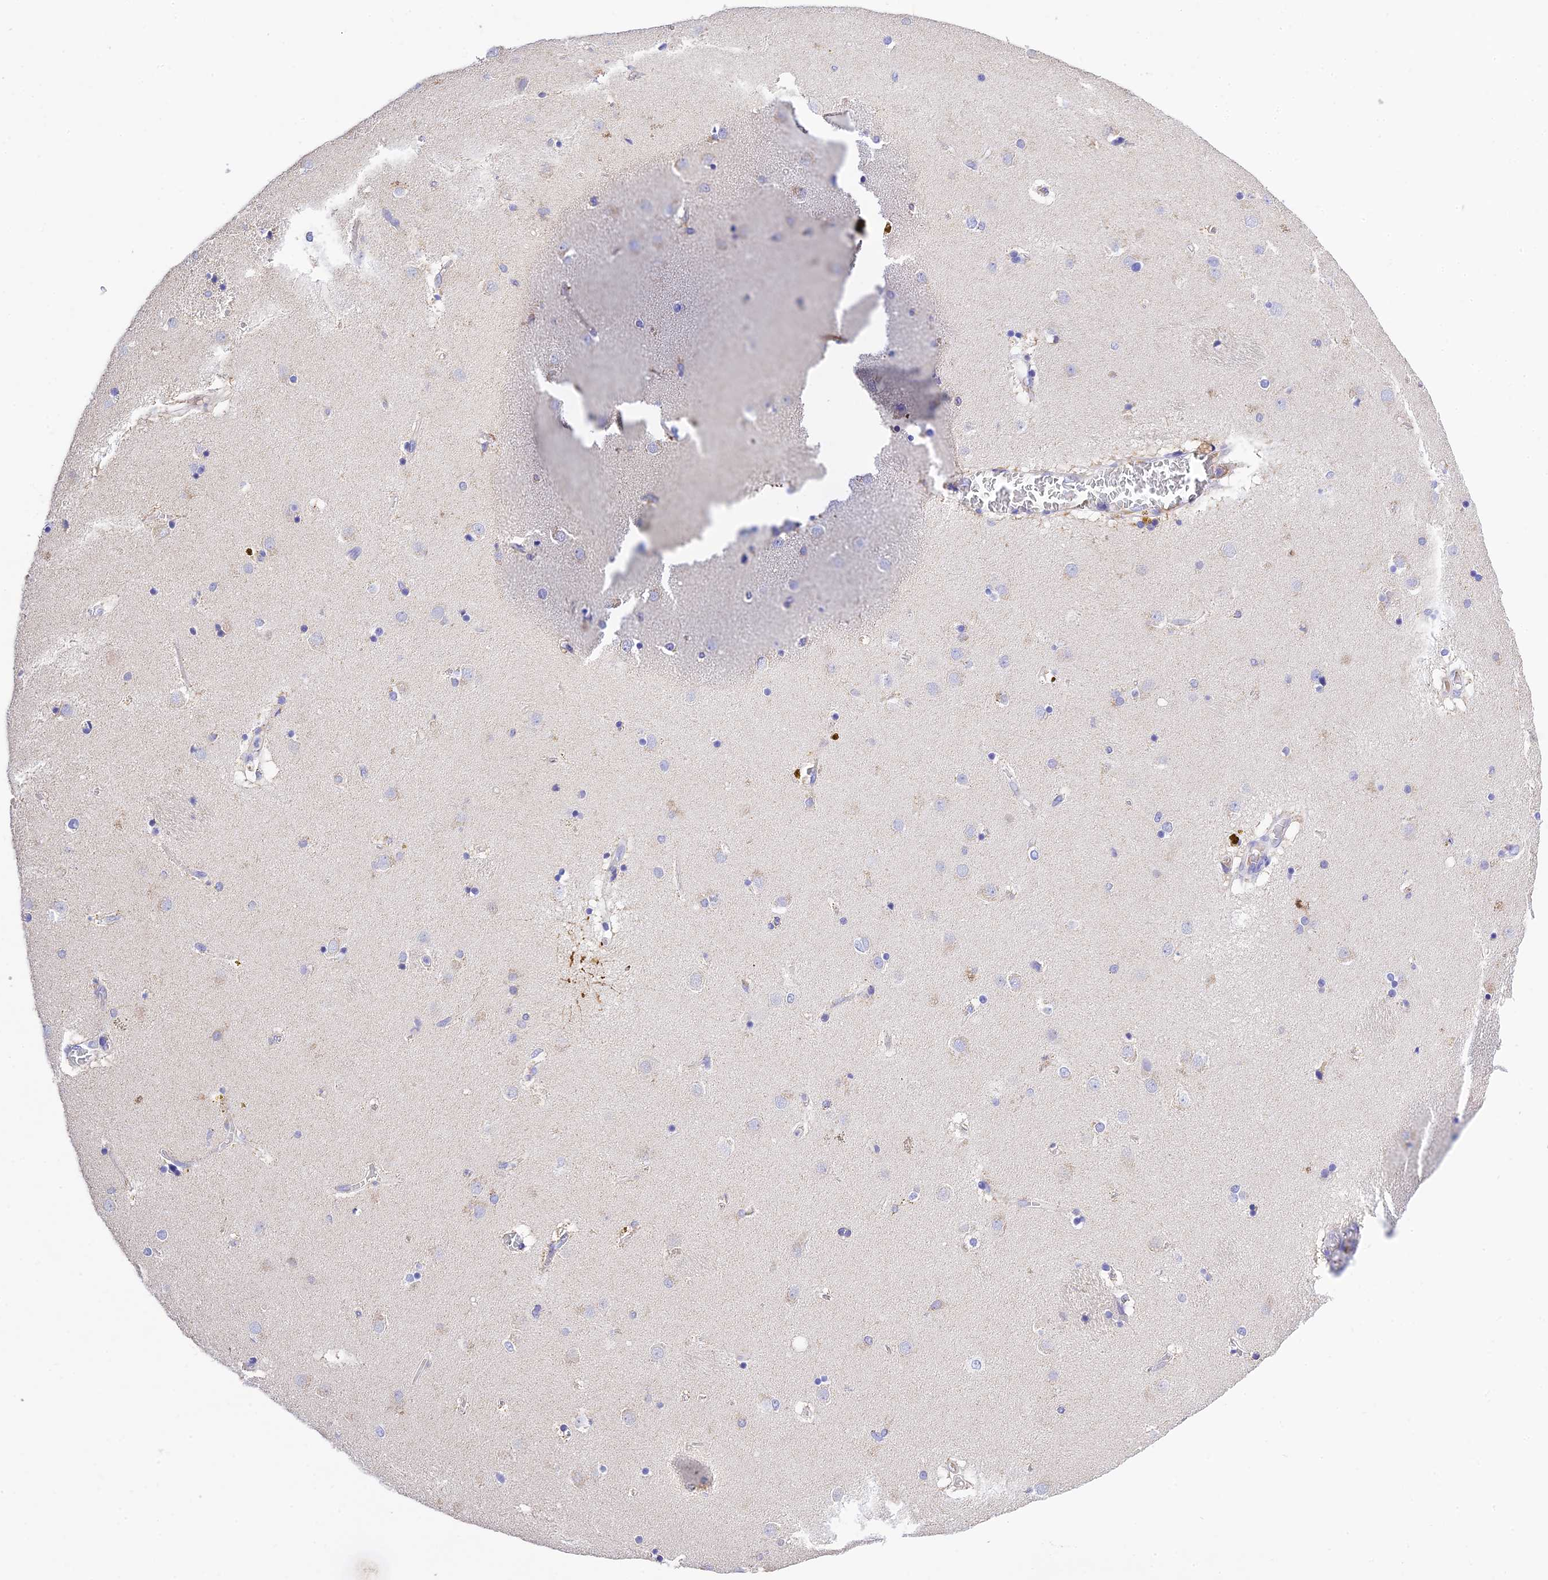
{"staining": {"intensity": "negative", "quantity": "none", "location": "none"}, "tissue": "caudate", "cell_type": "Glial cells", "image_type": "normal", "snomed": [{"axis": "morphology", "description": "Normal tissue, NOS"}, {"axis": "topography", "description": "Lateral ventricle wall"}], "caption": "Glial cells show no significant protein staining in normal caudate. (DAB immunohistochemistry with hematoxylin counter stain).", "gene": "MS4A5", "patient": {"sex": "male", "age": 70}}